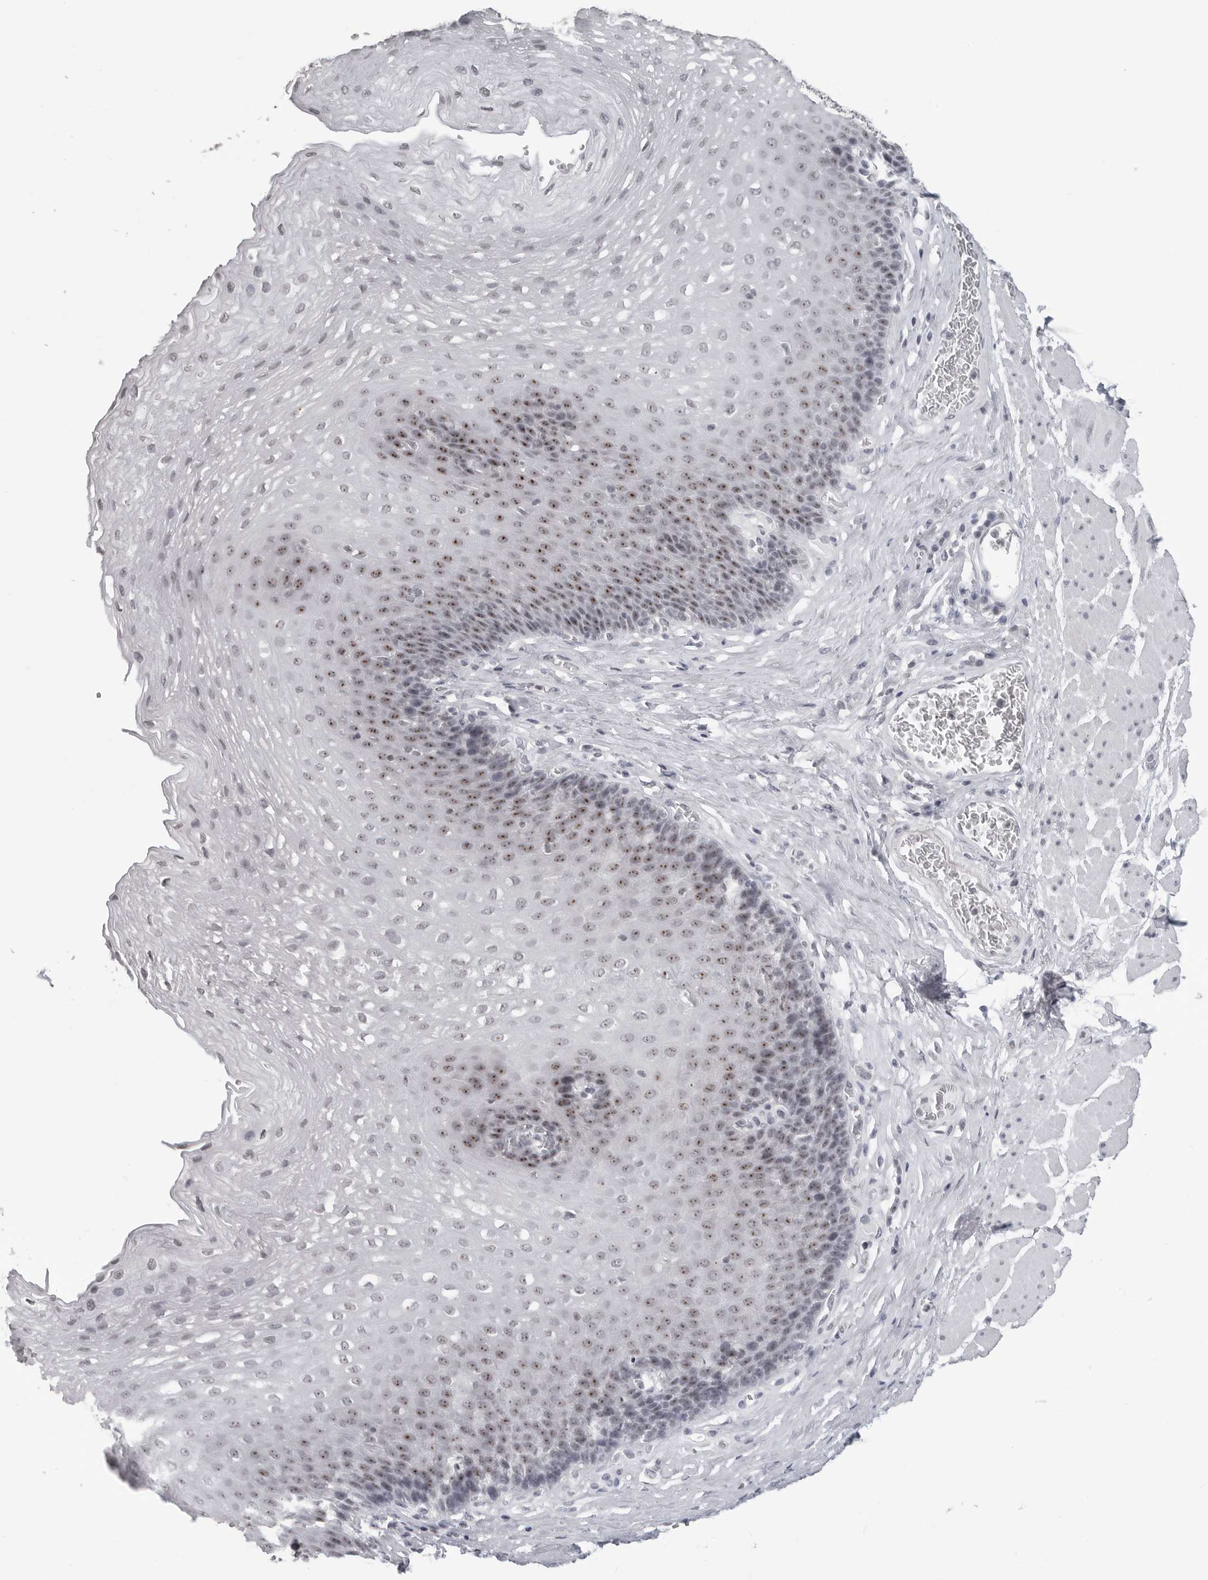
{"staining": {"intensity": "moderate", "quantity": "25%-75%", "location": "nuclear"}, "tissue": "esophagus", "cell_type": "Squamous epithelial cells", "image_type": "normal", "snomed": [{"axis": "morphology", "description": "Normal tissue, NOS"}, {"axis": "topography", "description": "Esophagus"}], "caption": "Immunohistochemical staining of benign human esophagus demonstrates 25%-75% levels of moderate nuclear protein staining in about 25%-75% of squamous epithelial cells.", "gene": "DDX54", "patient": {"sex": "female", "age": 66}}